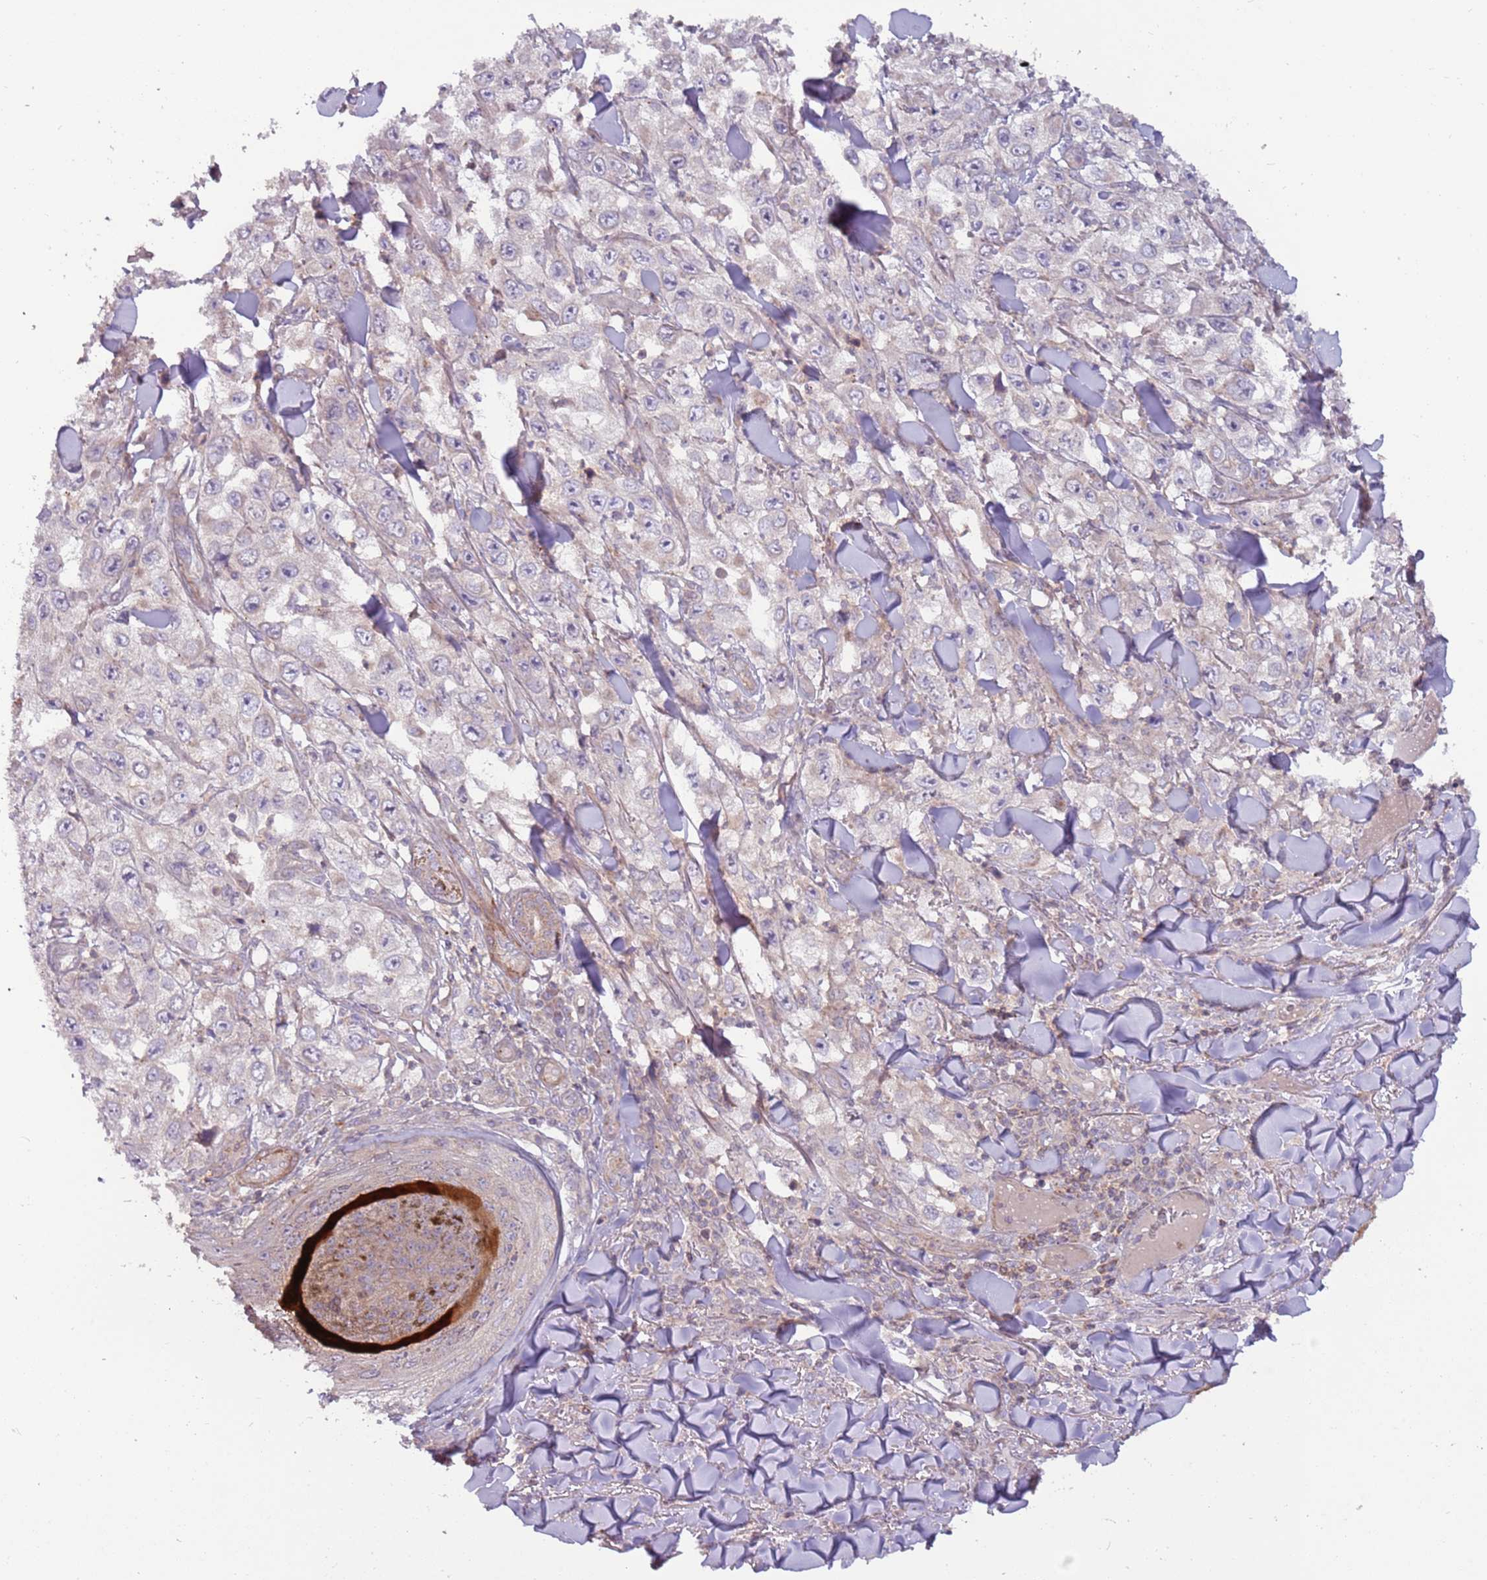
{"staining": {"intensity": "weak", "quantity": "<25%", "location": "cytoplasmic/membranous"}, "tissue": "skin cancer", "cell_type": "Tumor cells", "image_type": "cancer", "snomed": [{"axis": "morphology", "description": "Squamous cell carcinoma, NOS"}, {"axis": "topography", "description": "Skin"}], "caption": "An immunohistochemistry (IHC) image of skin squamous cell carcinoma is shown. There is no staining in tumor cells of skin squamous cell carcinoma.", "gene": "DTD2", "patient": {"sex": "male", "age": 82}}